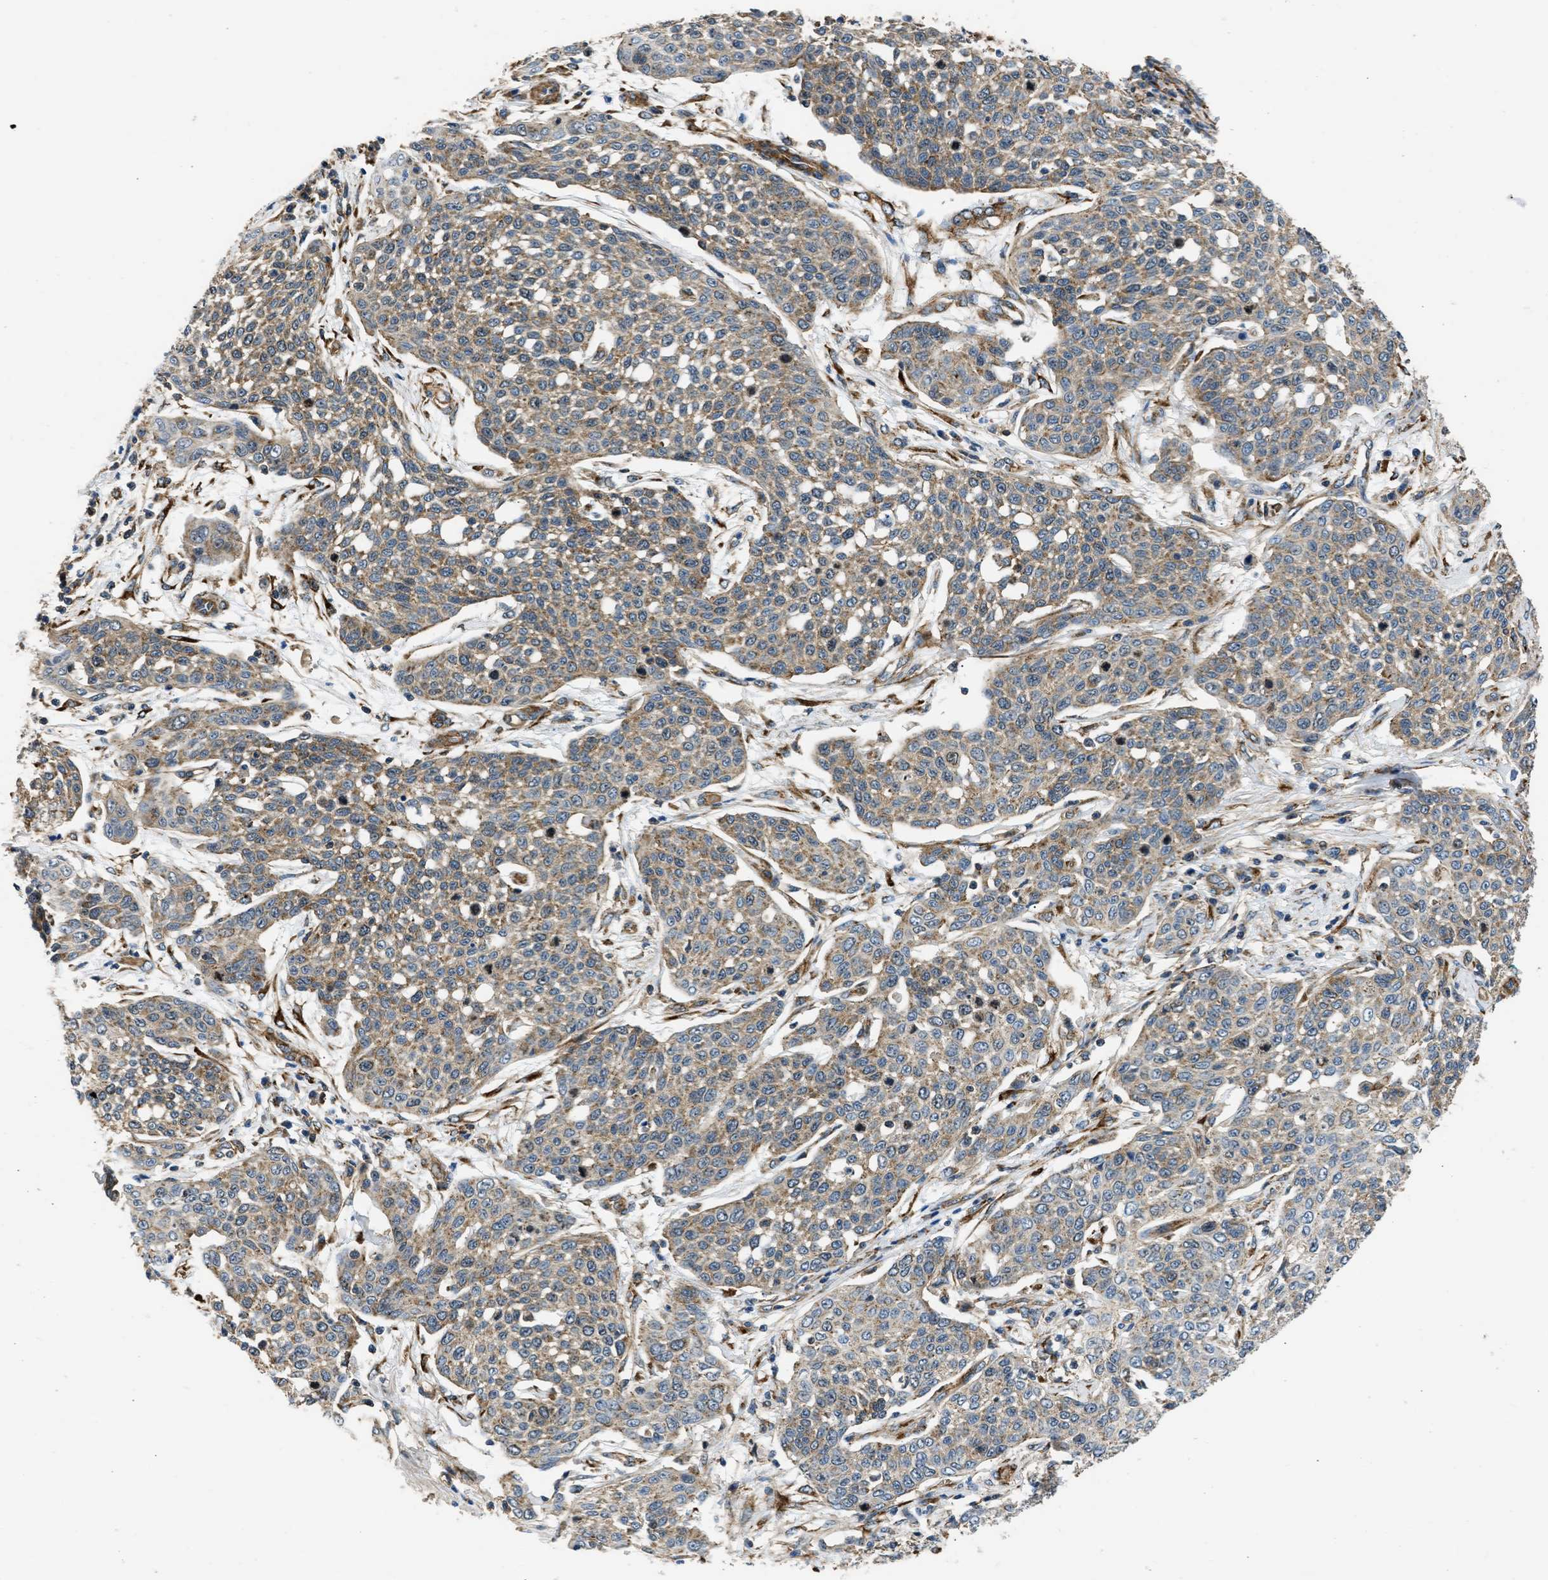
{"staining": {"intensity": "moderate", "quantity": "25%-75%", "location": "cytoplasmic/membranous"}, "tissue": "cervical cancer", "cell_type": "Tumor cells", "image_type": "cancer", "snomed": [{"axis": "morphology", "description": "Squamous cell carcinoma, NOS"}, {"axis": "topography", "description": "Cervix"}], "caption": "Protein expression analysis of human squamous cell carcinoma (cervical) reveals moderate cytoplasmic/membranous expression in approximately 25%-75% of tumor cells. The protein is stained brown, and the nuclei are stained in blue (DAB IHC with brightfield microscopy, high magnification).", "gene": "SEPTIN2", "patient": {"sex": "female", "age": 34}}